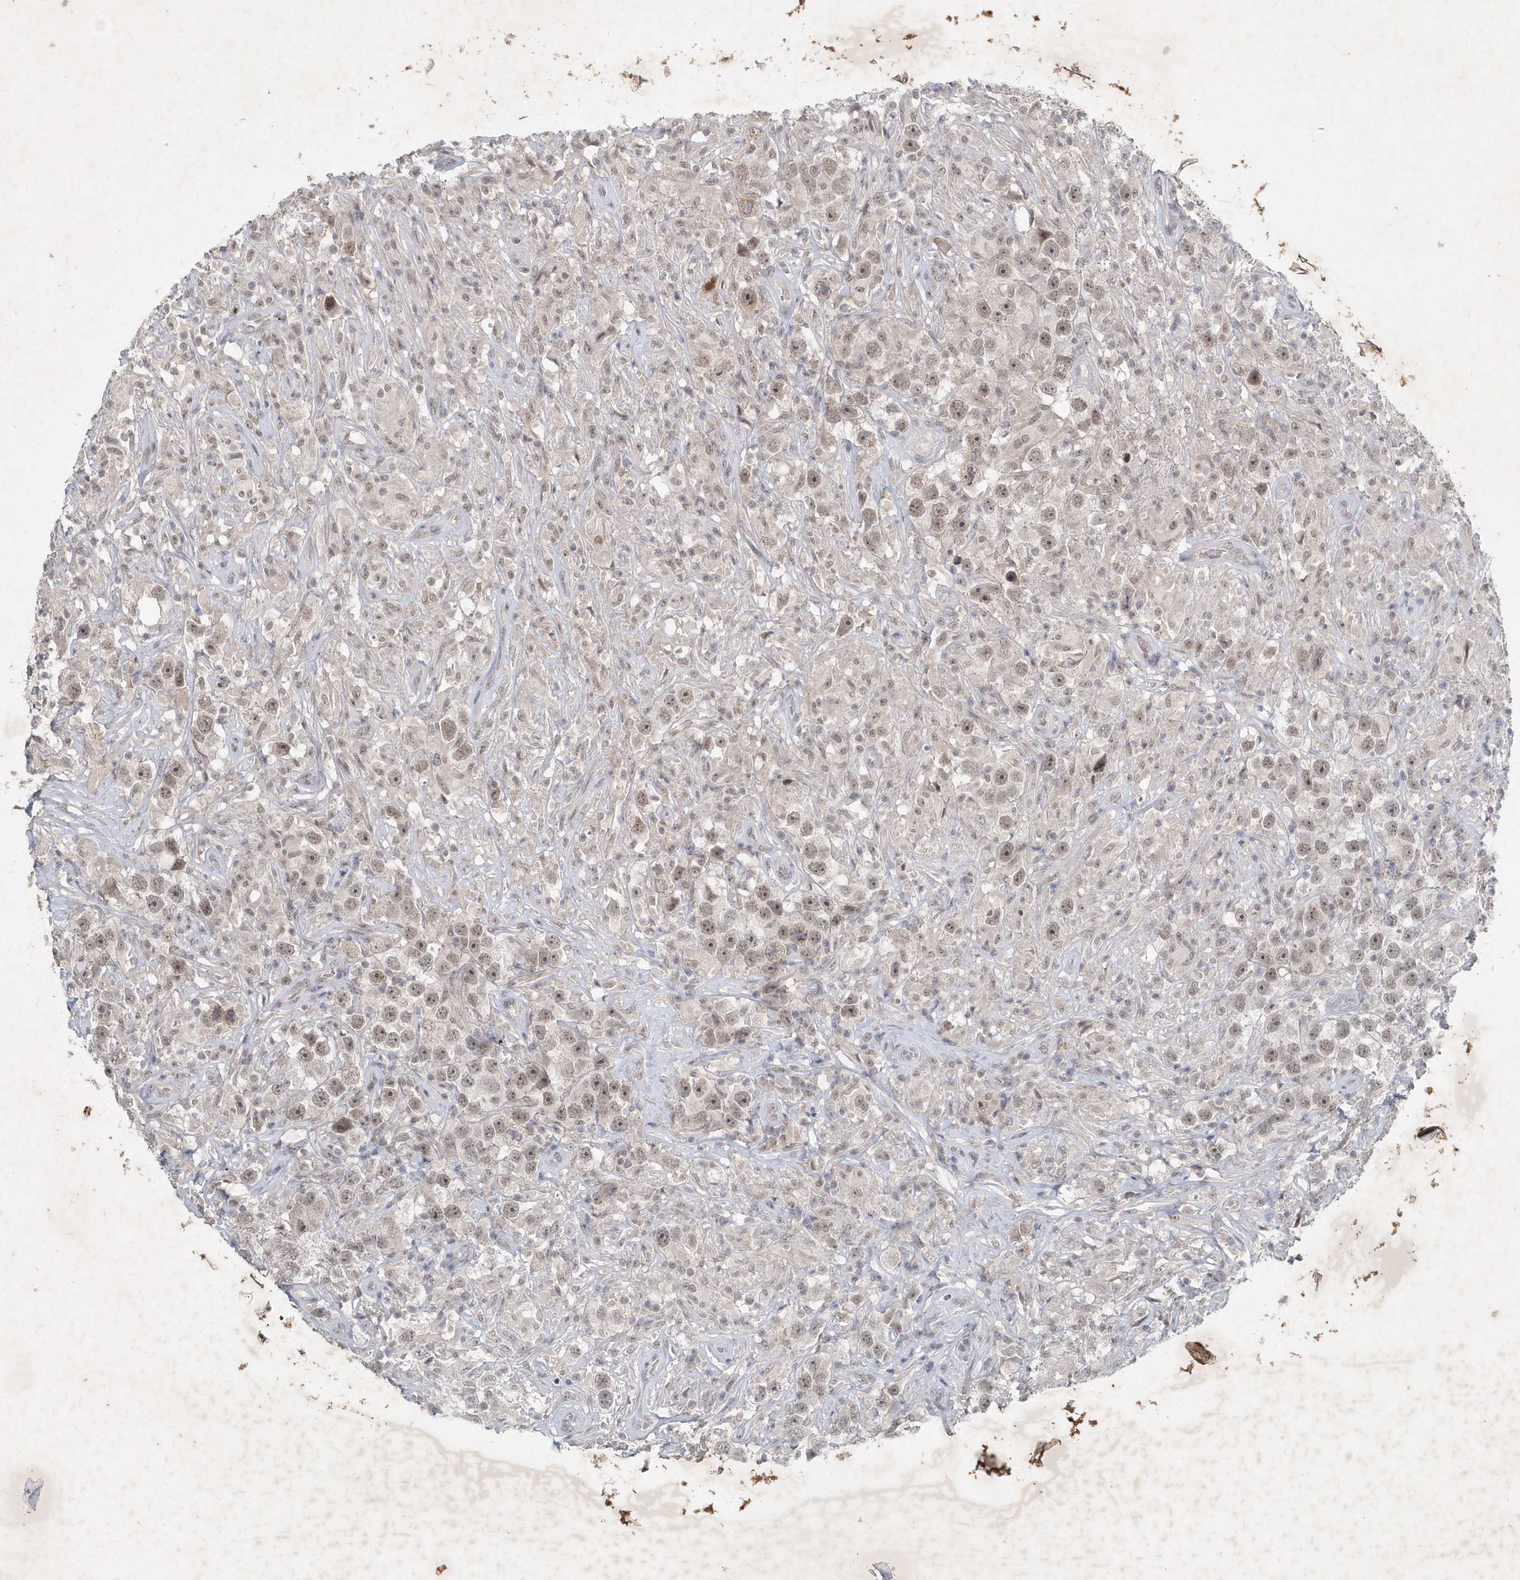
{"staining": {"intensity": "weak", "quantity": ">75%", "location": "nuclear"}, "tissue": "testis cancer", "cell_type": "Tumor cells", "image_type": "cancer", "snomed": [{"axis": "morphology", "description": "Seminoma, NOS"}, {"axis": "topography", "description": "Testis"}], "caption": "A high-resolution image shows IHC staining of testis seminoma, which displays weak nuclear staining in approximately >75% of tumor cells. The staining was performed using DAB to visualize the protein expression in brown, while the nuclei were stained in blue with hematoxylin (Magnification: 20x).", "gene": "ZBTB9", "patient": {"sex": "male", "age": 49}}